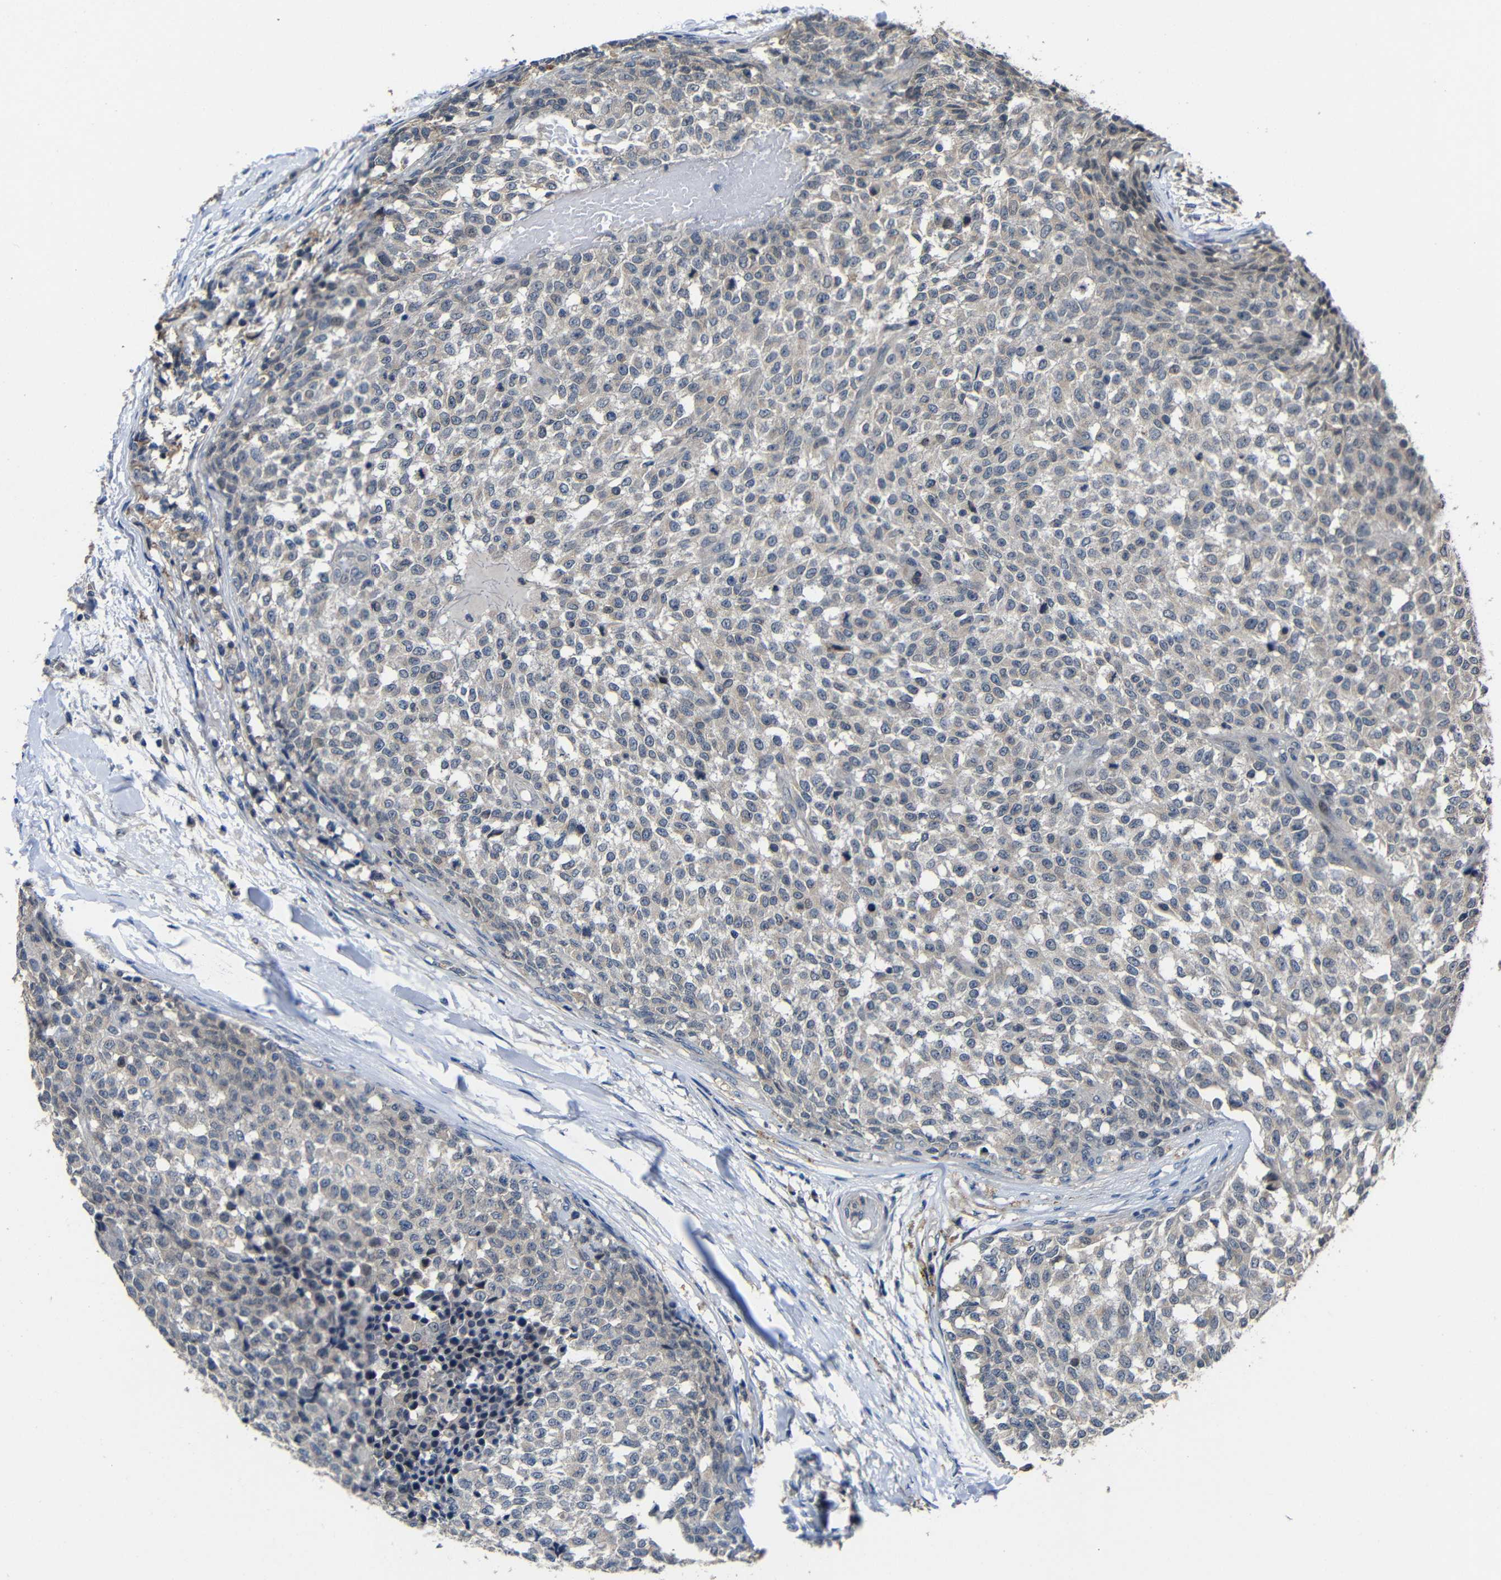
{"staining": {"intensity": "weak", "quantity": "<25%", "location": "cytoplasmic/membranous"}, "tissue": "testis cancer", "cell_type": "Tumor cells", "image_type": "cancer", "snomed": [{"axis": "morphology", "description": "Seminoma, NOS"}, {"axis": "topography", "description": "Testis"}], "caption": "Tumor cells are negative for protein expression in human testis cancer. (Stains: DAB (3,3'-diaminobenzidine) immunohistochemistry (IHC) with hematoxylin counter stain, Microscopy: brightfield microscopy at high magnification).", "gene": "C6orf89", "patient": {"sex": "male", "age": 59}}